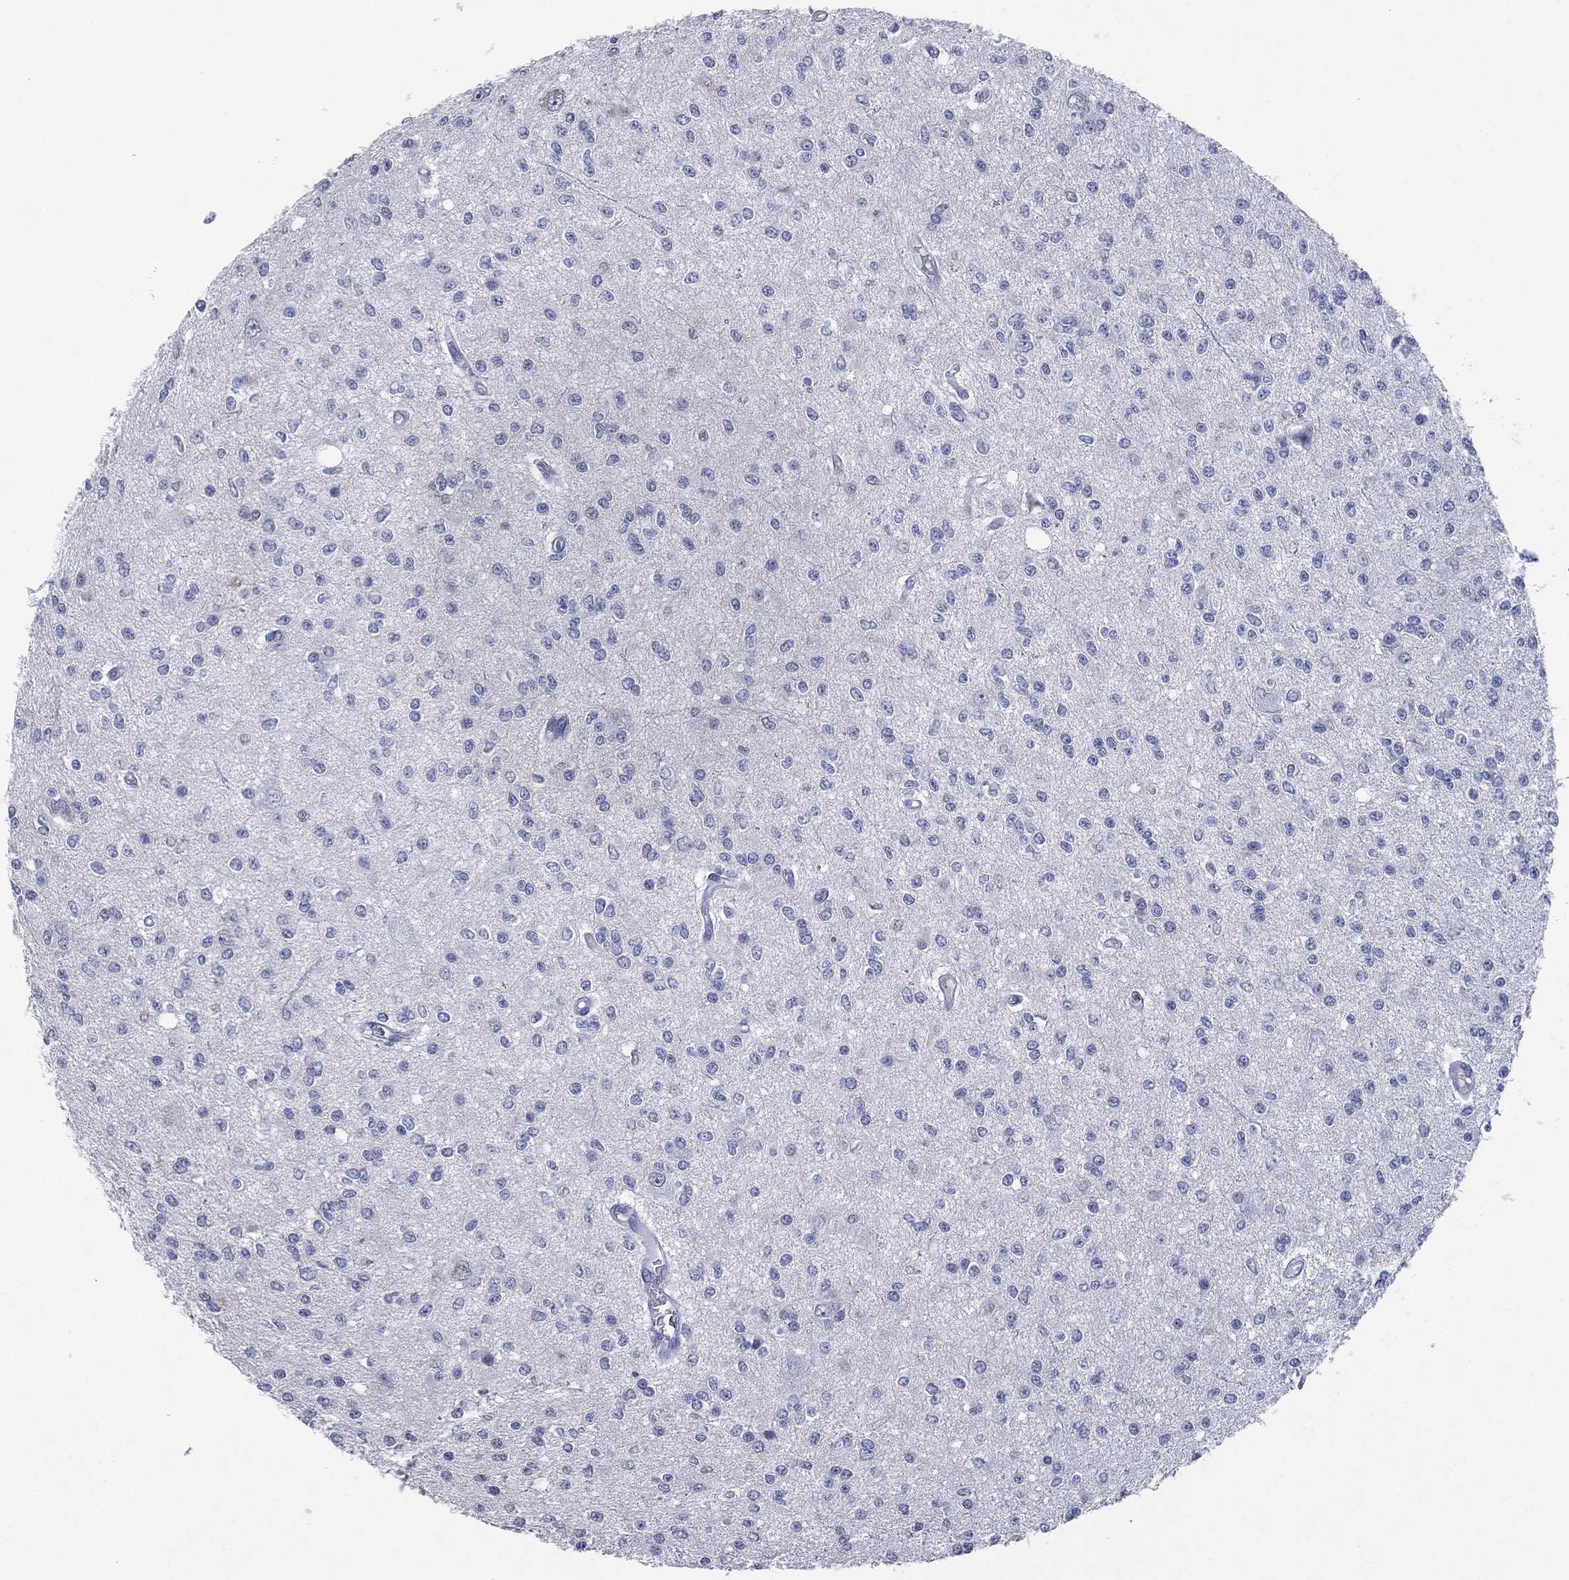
{"staining": {"intensity": "negative", "quantity": "none", "location": "none"}, "tissue": "glioma", "cell_type": "Tumor cells", "image_type": "cancer", "snomed": [{"axis": "morphology", "description": "Glioma, malignant, Low grade"}, {"axis": "topography", "description": "Brain"}], "caption": "There is no significant staining in tumor cells of malignant low-grade glioma.", "gene": "KRT35", "patient": {"sex": "male", "age": 67}}